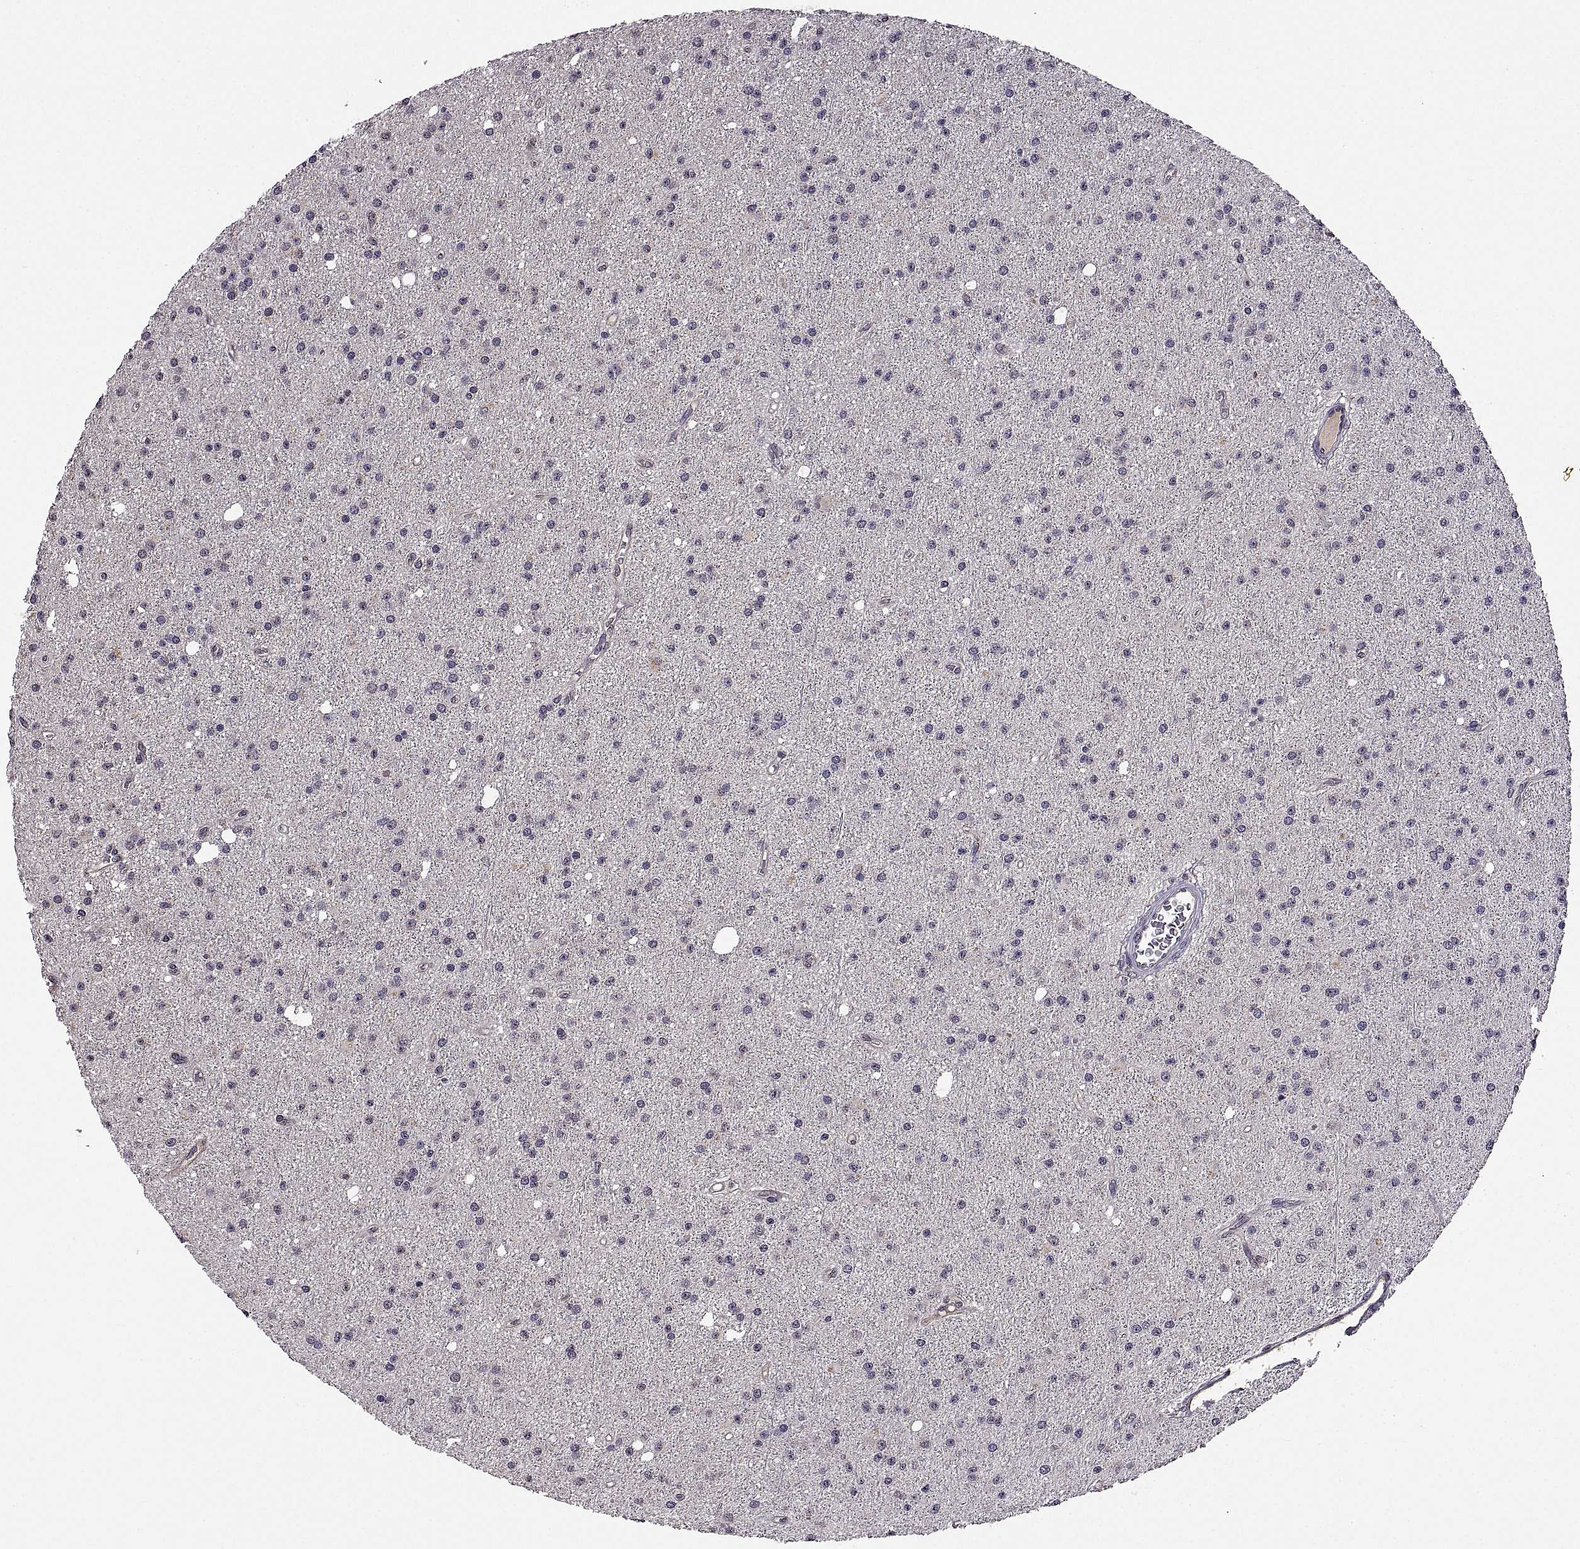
{"staining": {"intensity": "negative", "quantity": "none", "location": "none"}, "tissue": "glioma", "cell_type": "Tumor cells", "image_type": "cancer", "snomed": [{"axis": "morphology", "description": "Glioma, malignant, Low grade"}, {"axis": "topography", "description": "Brain"}], "caption": "Tumor cells show no significant protein positivity in glioma. Nuclei are stained in blue.", "gene": "LAMA1", "patient": {"sex": "male", "age": 27}}